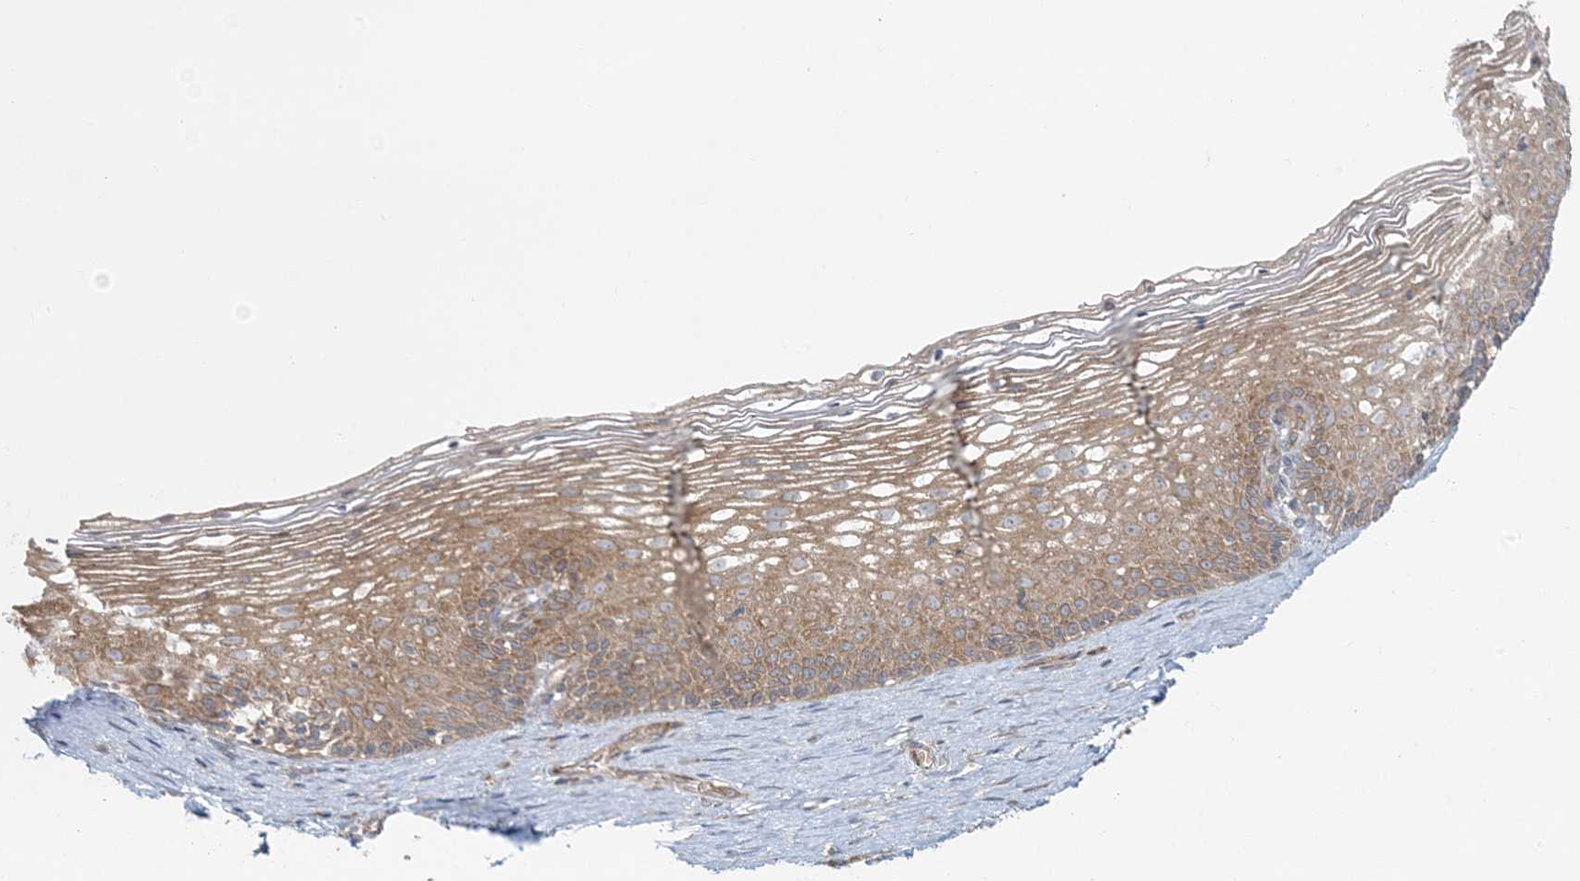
{"staining": {"intensity": "negative", "quantity": "none", "location": "none"}, "tissue": "cervix", "cell_type": "Glandular cells", "image_type": "normal", "snomed": [{"axis": "morphology", "description": "Normal tissue, NOS"}, {"axis": "topography", "description": "Cervix"}], "caption": "IHC photomicrograph of benign cervix: cervix stained with DAB (3,3'-diaminobenzidine) demonstrates no significant protein positivity in glandular cells.", "gene": "ZNF263", "patient": {"sex": "female", "age": 33}}